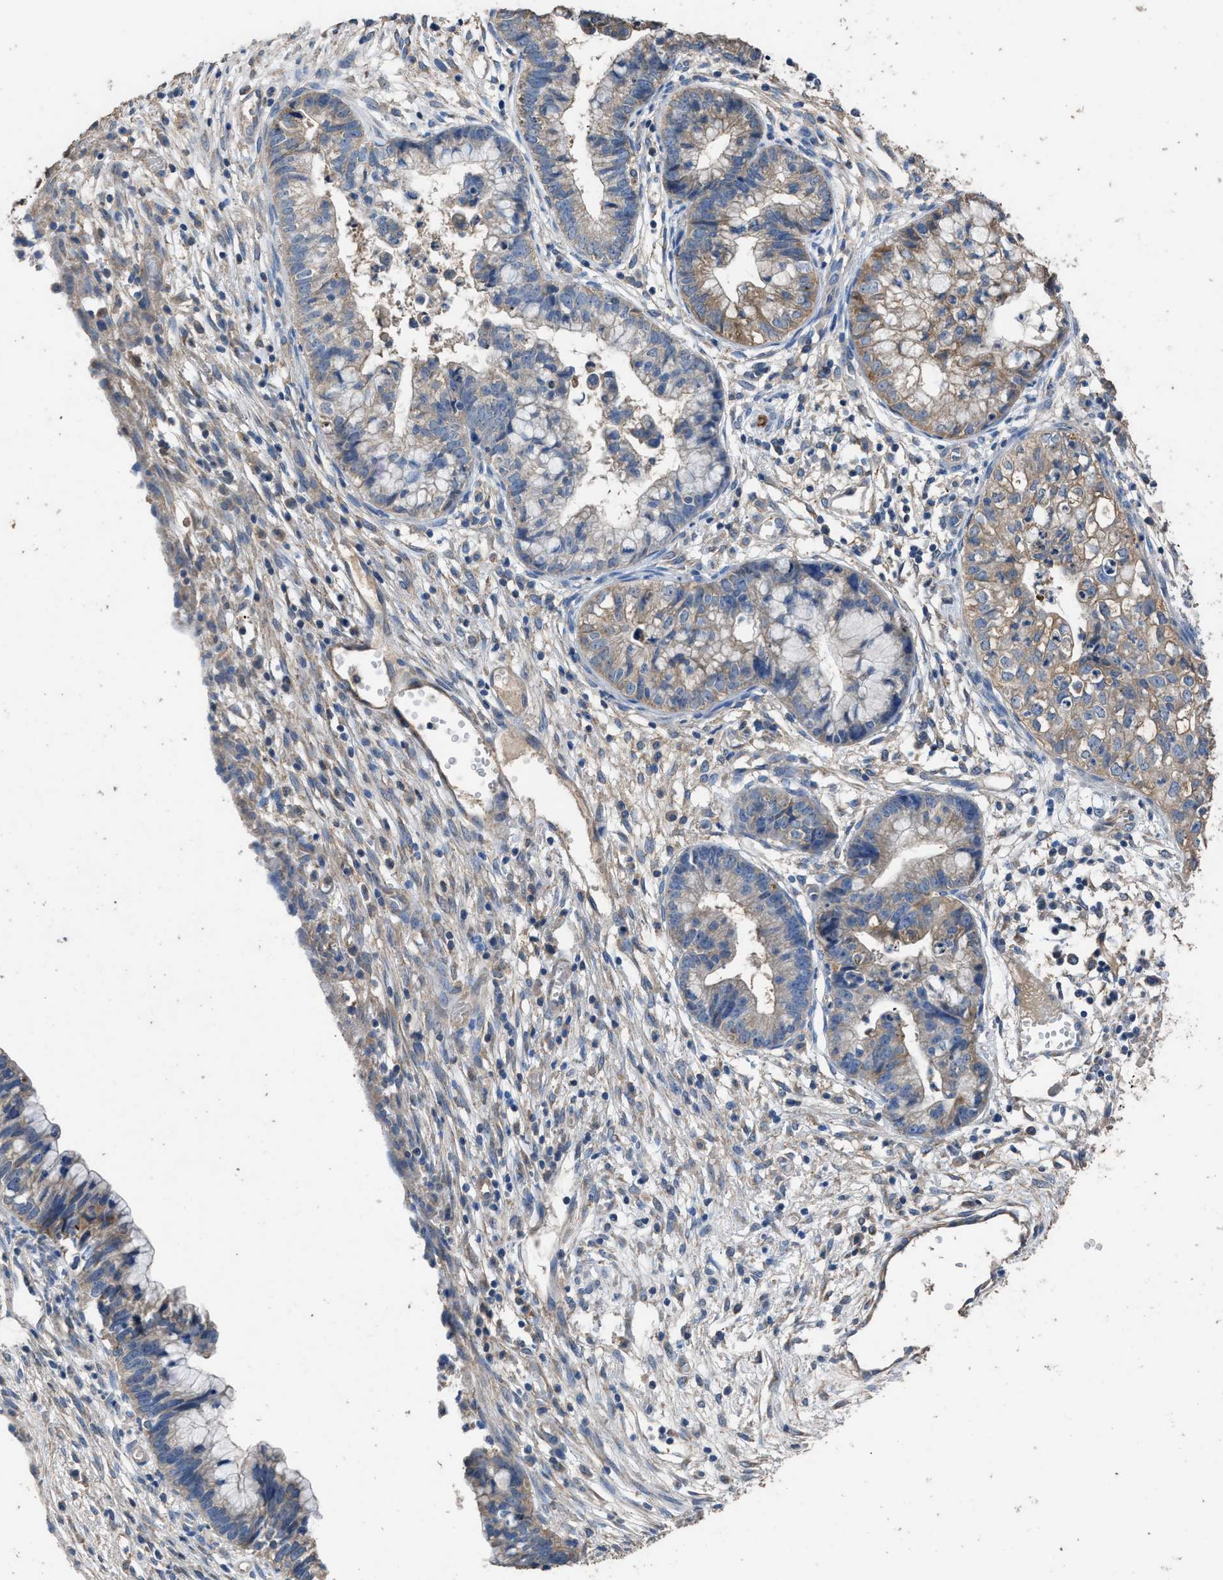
{"staining": {"intensity": "weak", "quantity": "25%-75%", "location": "cytoplasmic/membranous"}, "tissue": "cervical cancer", "cell_type": "Tumor cells", "image_type": "cancer", "snomed": [{"axis": "morphology", "description": "Adenocarcinoma, NOS"}, {"axis": "topography", "description": "Cervix"}], "caption": "Immunohistochemistry image of neoplastic tissue: adenocarcinoma (cervical) stained using IHC demonstrates low levels of weak protein expression localized specifically in the cytoplasmic/membranous of tumor cells, appearing as a cytoplasmic/membranous brown color.", "gene": "ITSN1", "patient": {"sex": "female", "age": 44}}